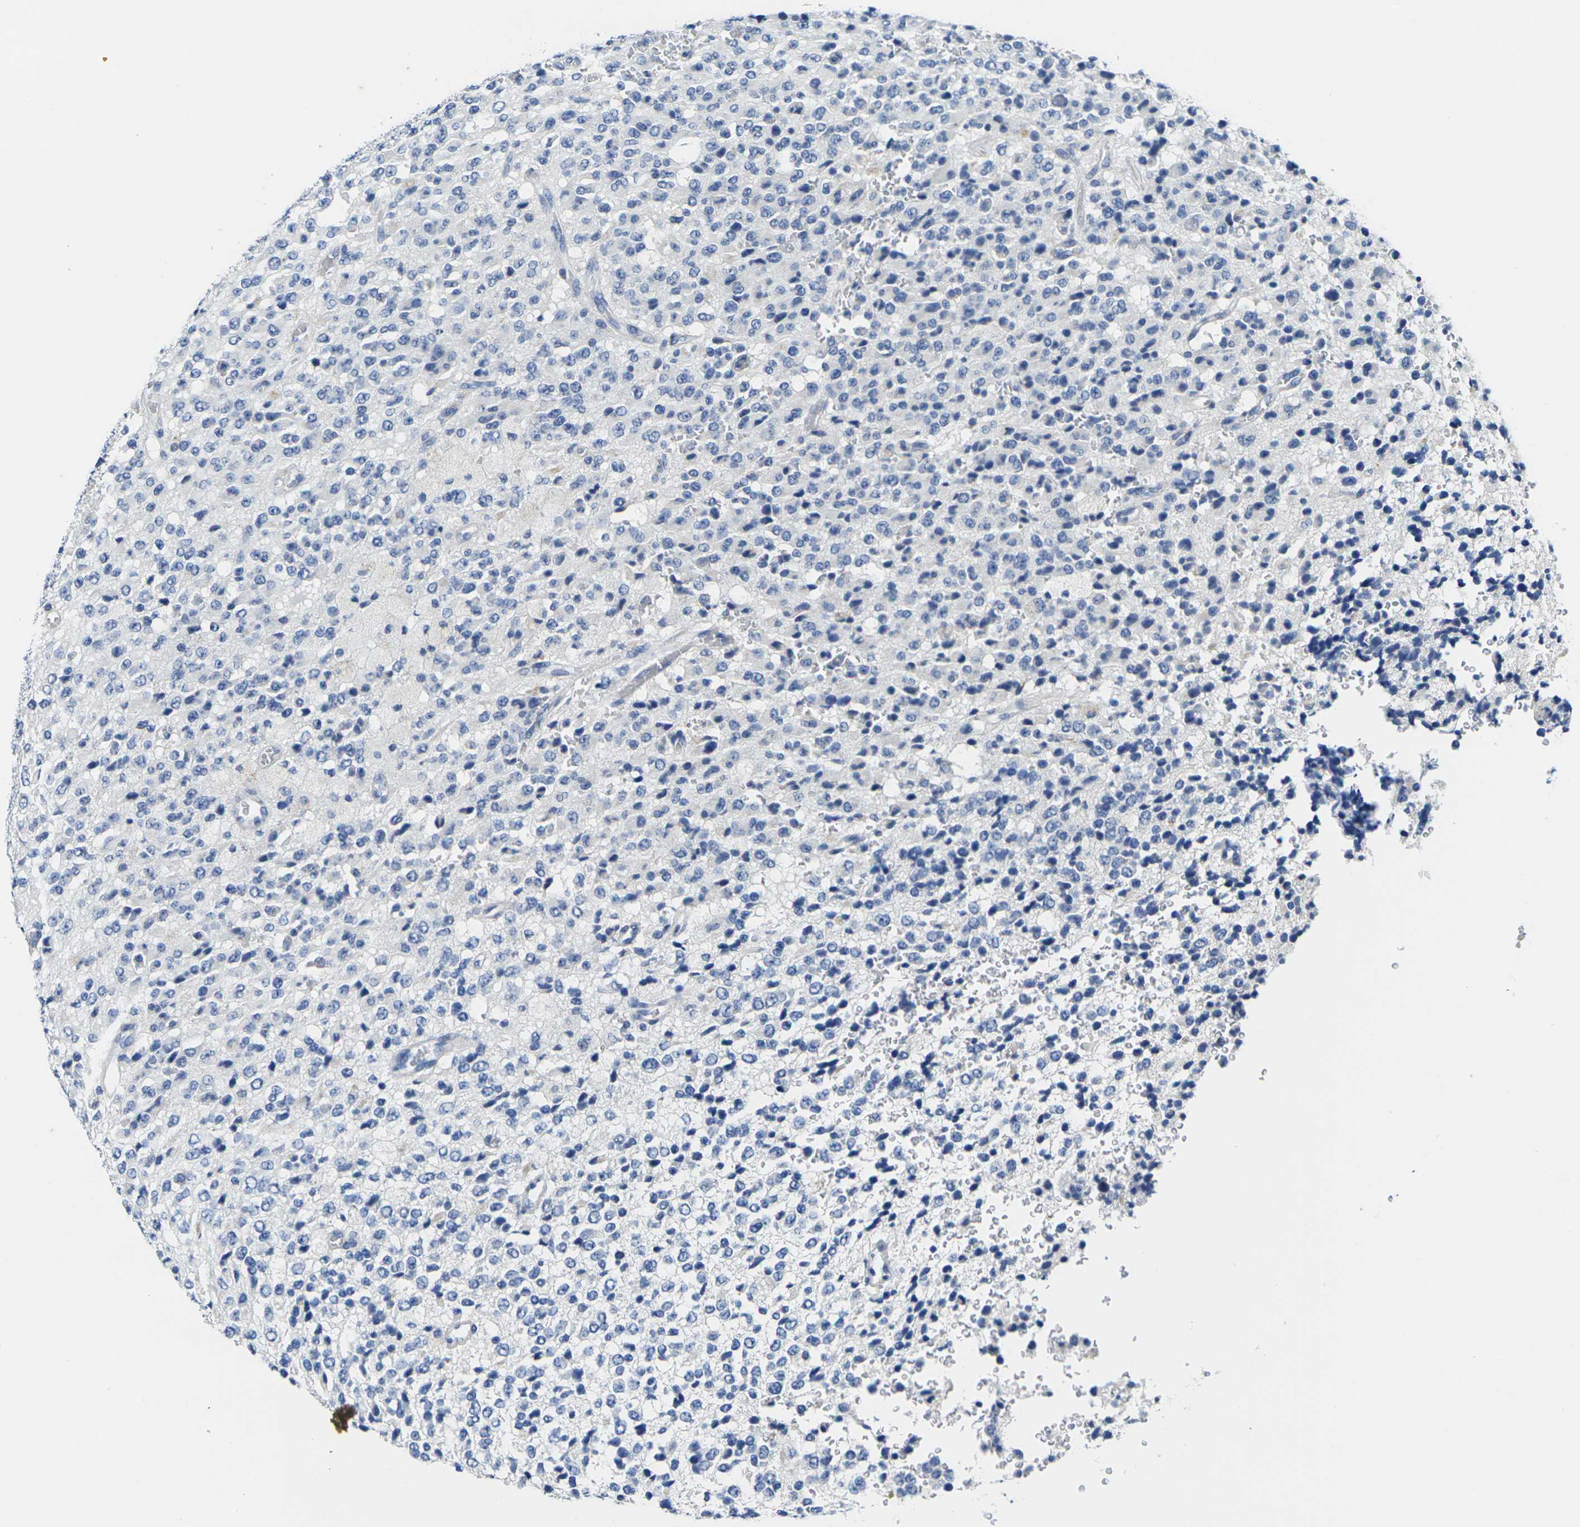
{"staining": {"intensity": "negative", "quantity": "none", "location": "none"}, "tissue": "glioma", "cell_type": "Tumor cells", "image_type": "cancer", "snomed": [{"axis": "morphology", "description": "Glioma, malignant, High grade"}, {"axis": "topography", "description": "pancreas cauda"}], "caption": "A high-resolution histopathology image shows IHC staining of malignant glioma (high-grade), which demonstrates no significant expression in tumor cells. (DAB IHC with hematoxylin counter stain).", "gene": "CRK", "patient": {"sex": "male", "age": 60}}